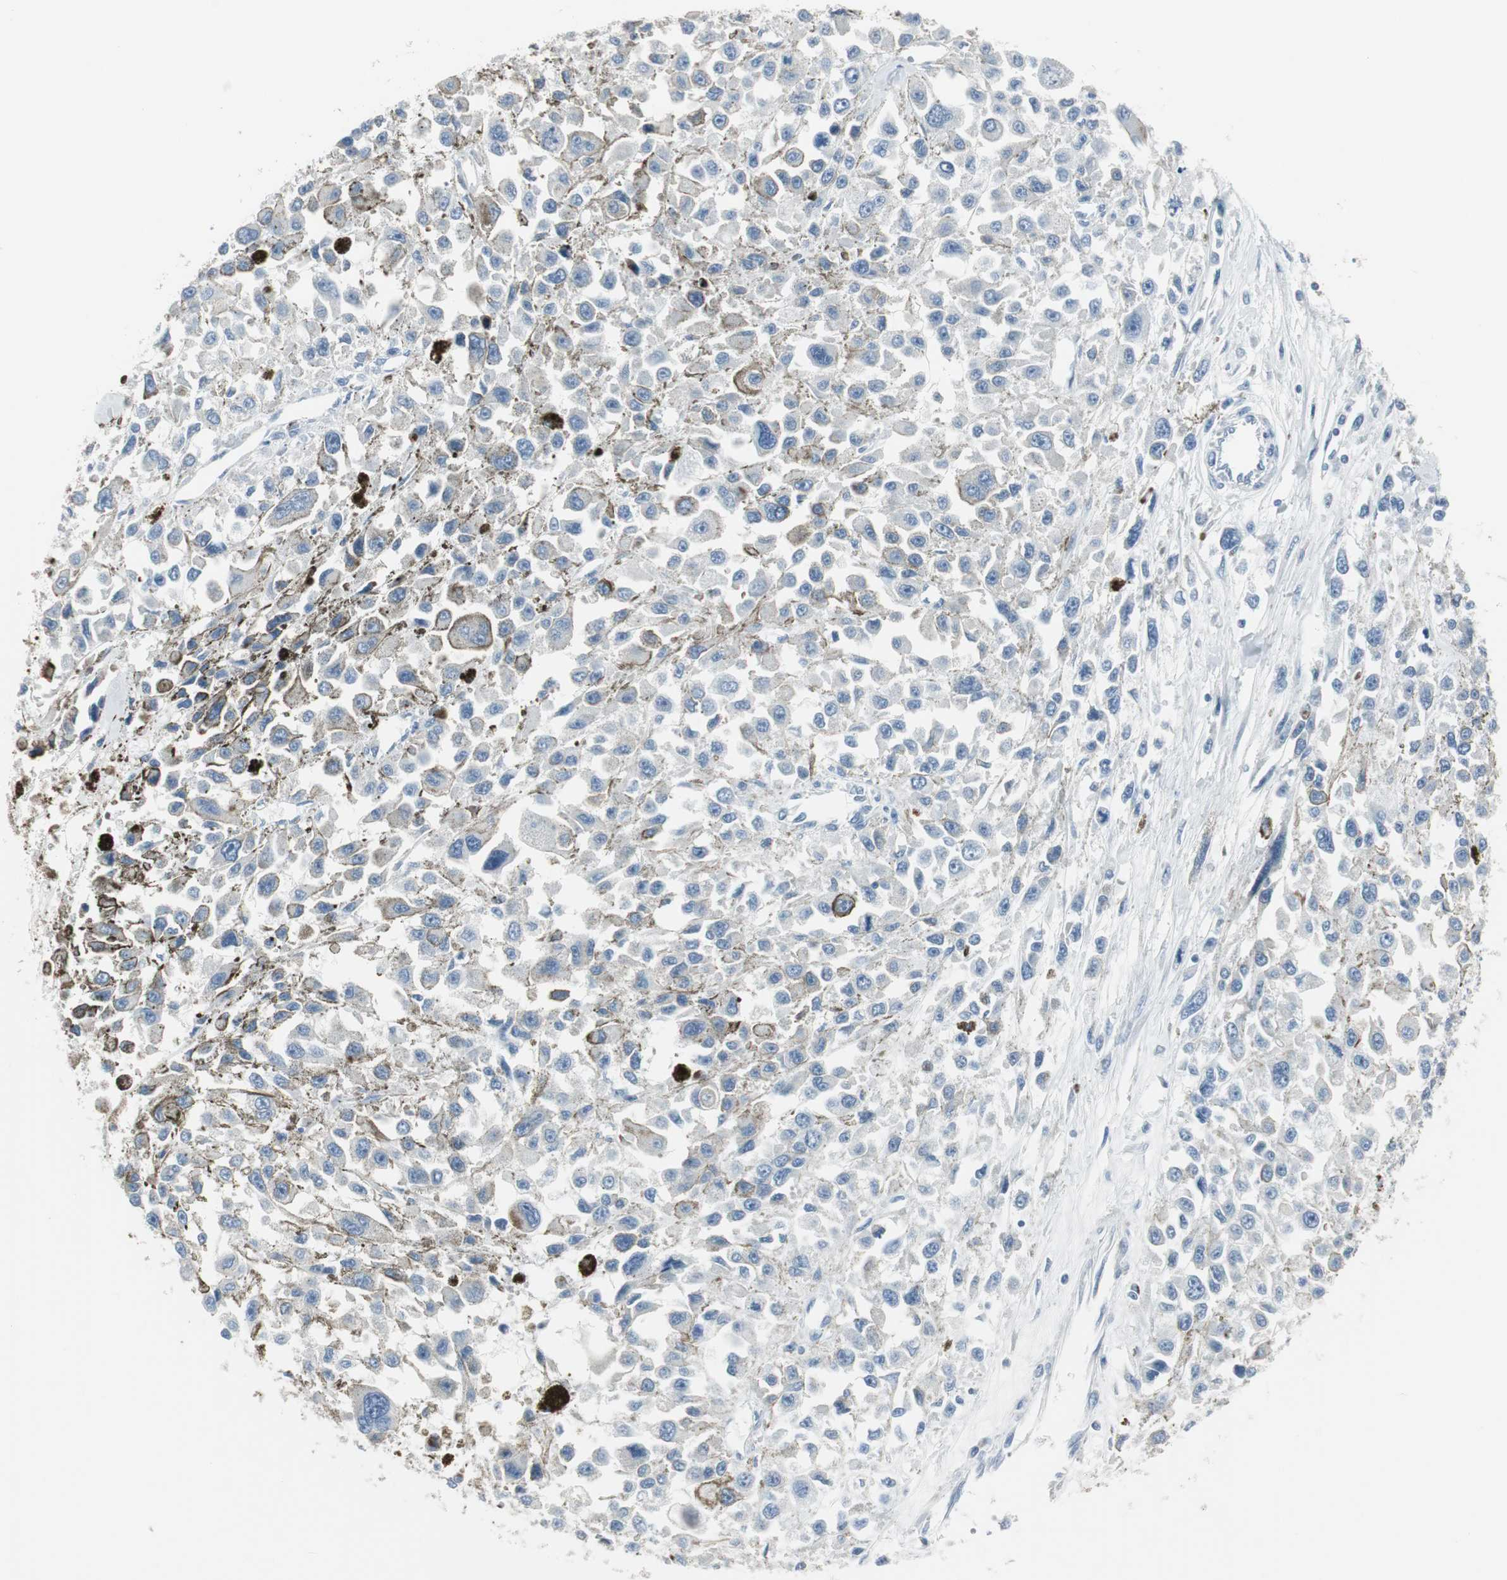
{"staining": {"intensity": "negative", "quantity": "none", "location": "none"}, "tissue": "melanoma", "cell_type": "Tumor cells", "image_type": "cancer", "snomed": [{"axis": "morphology", "description": "Malignant melanoma, Metastatic site"}, {"axis": "topography", "description": "Lymph node"}], "caption": "The histopathology image shows no significant staining in tumor cells of melanoma. Nuclei are stained in blue.", "gene": "PIGR", "patient": {"sex": "male", "age": 59}}